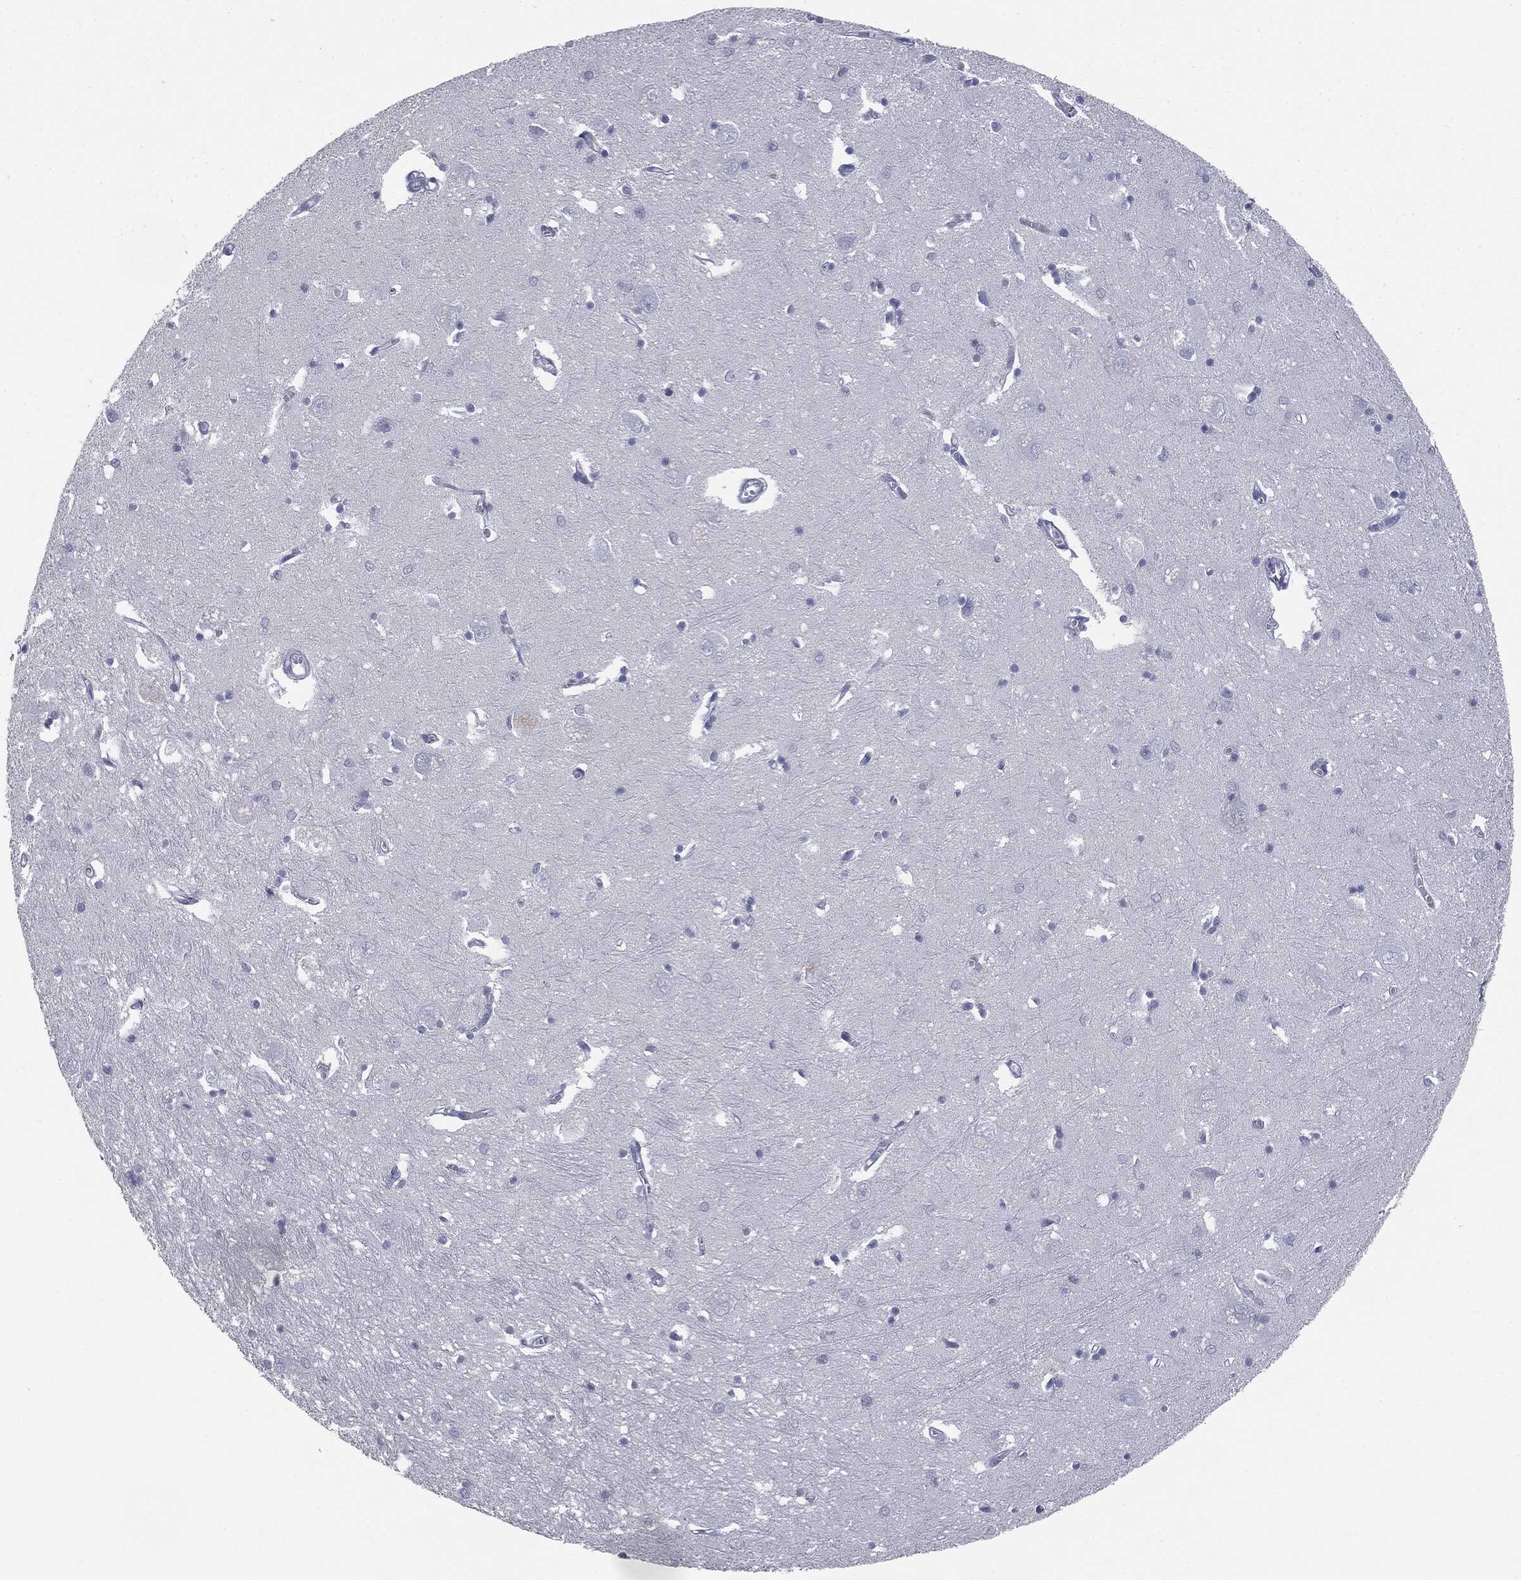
{"staining": {"intensity": "negative", "quantity": "none", "location": "none"}, "tissue": "caudate", "cell_type": "Glial cells", "image_type": "normal", "snomed": [{"axis": "morphology", "description": "Normal tissue, NOS"}, {"axis": "topography", "description": "Lateral ventricle wall"}], "caption": "A high-resolution micrograph shows immunohistochemistry staining of unremarkable caudate, which reveals no significant expression in glial cells.", "gene": "TPO", "patient": {"sex": "male", "age": 54}}